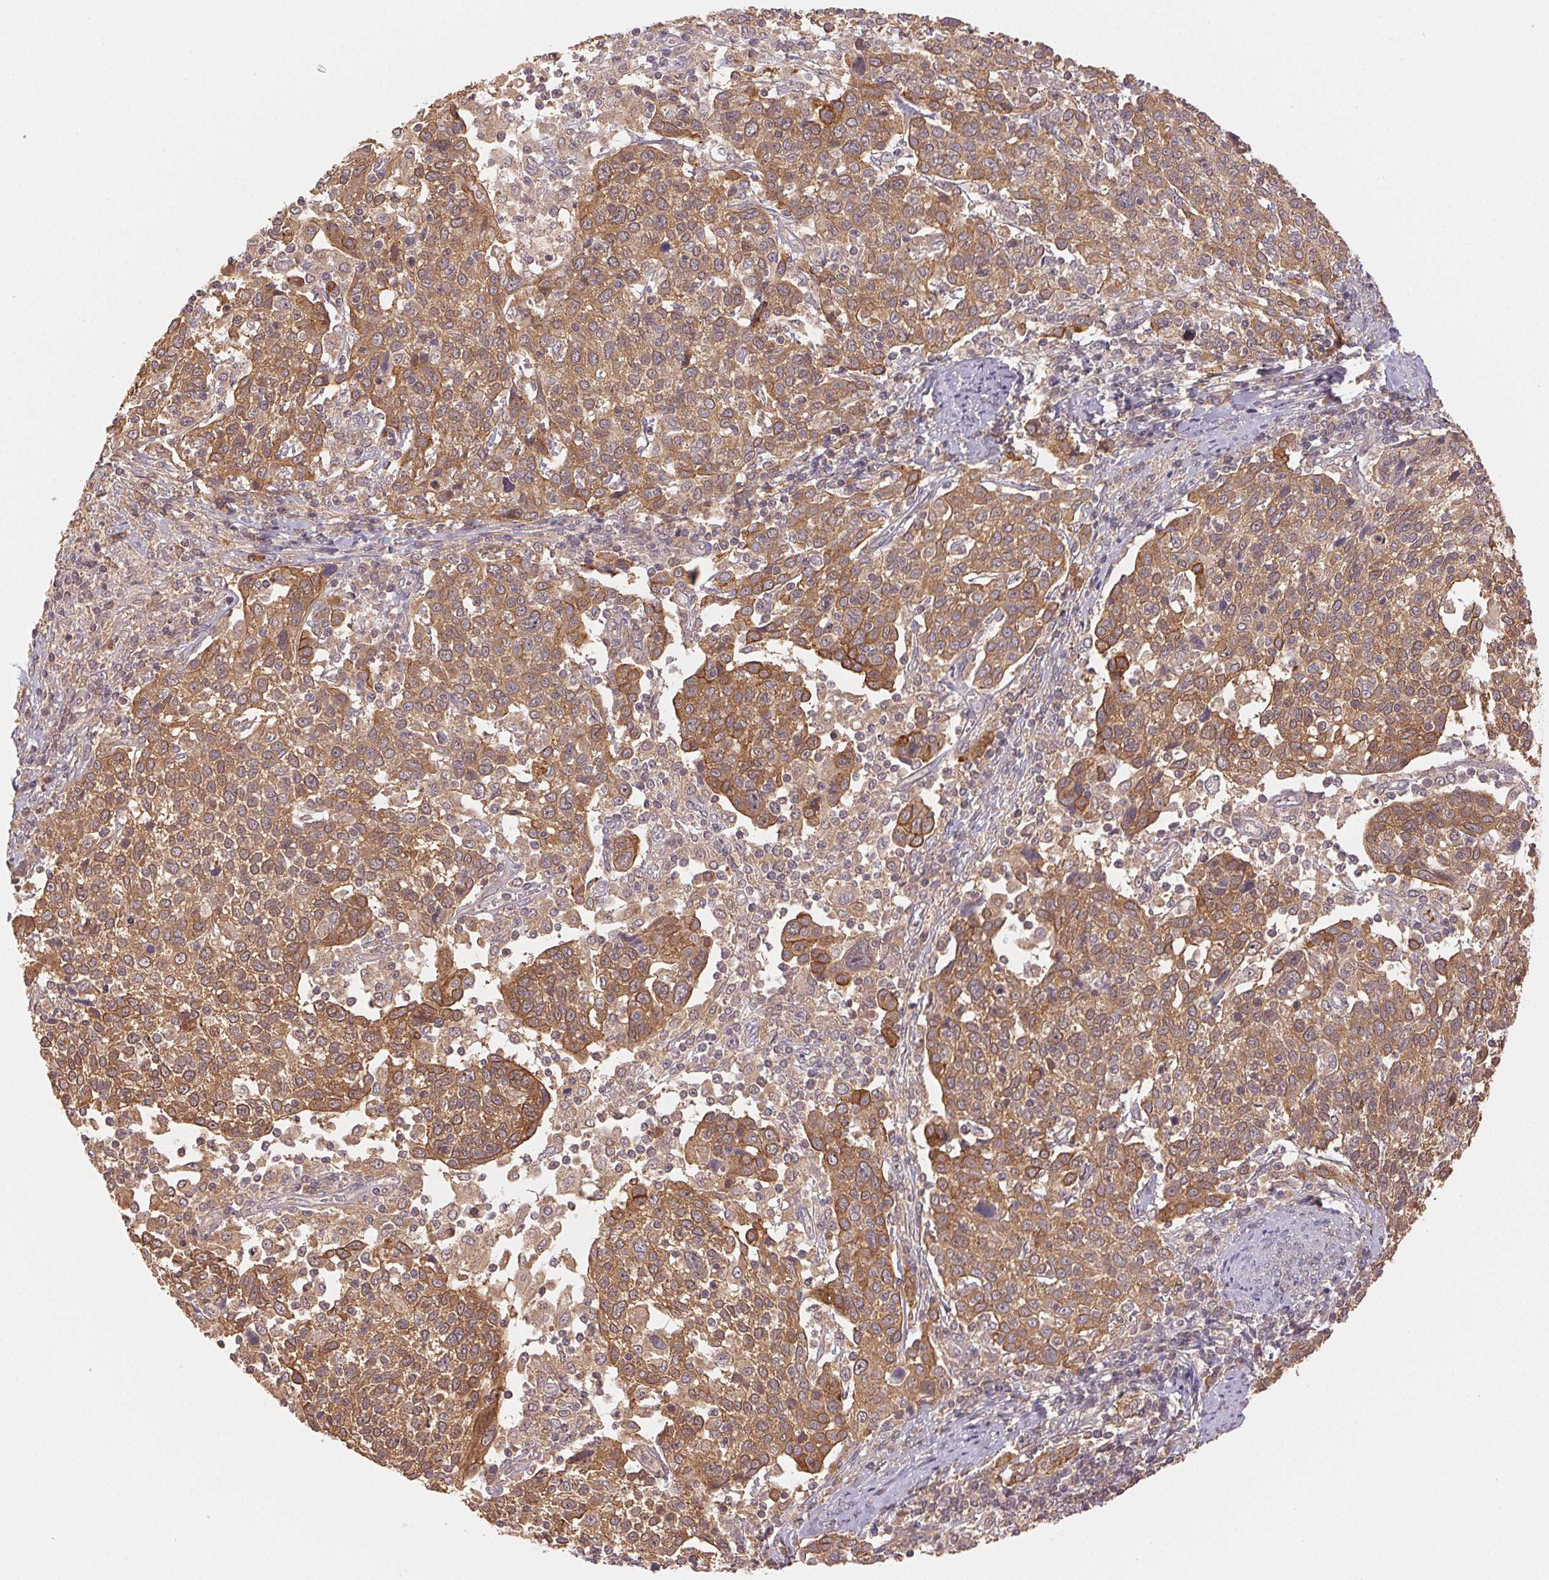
{"staining": {"intensity": "moderate", "quantity": ">75%", "location": "cytoplasmic/membranous"}, "tissue": "cervical cancer", "cell_type": "Tumor cells", "image_type": "cancer", "snomed": [{"axis": "morphology", "description": "Squamous cell carcinoma, NOS"}, {"axis": "topography", "description": "Cervix"}], "caption": "Brown immunohistochemical staining in cervical cancer (squamous cell carcinoma) reveals moderate cytoplasmic/membranous expression in about >75% of tumor cells.", "gene": "MAPKAPK2", "patient": {"sex": "female", "age": 61}}